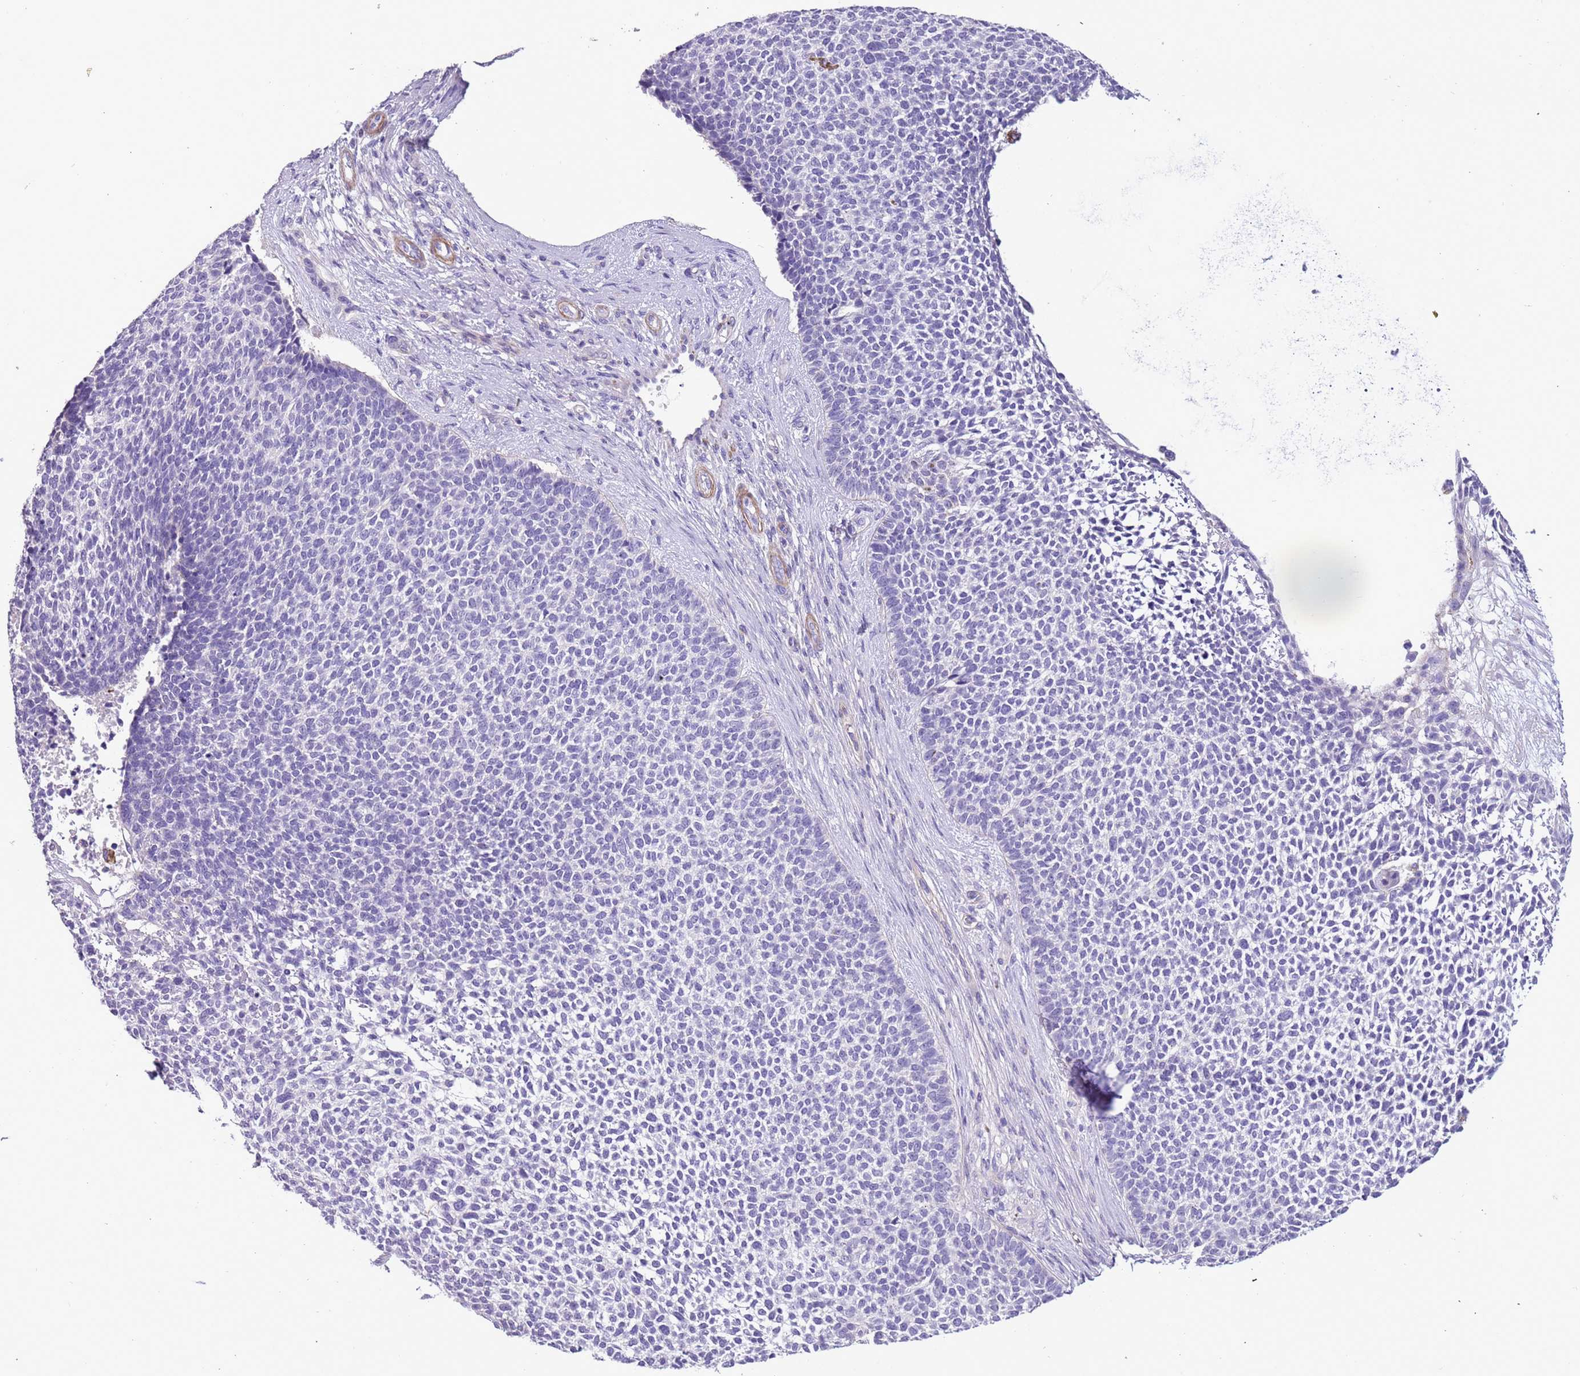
{"staining": {"intensity": "negative", "quantity": "none", "location": "none"}, "tissue": "skin cancer", "cell_type": "Tumor cells", "image_type": "cancer", "snomed": [{"axis": "morphology", "description": "Basal cell carcinoma"}, {"axis": "topography", "description": "Skin"}], "caption": "A micrograph of human basal cell carcinoma (skin) is negative for staining in tumor cells.", "gene": "PCGF2", "patient": {"sex": "female", "age": 84}}